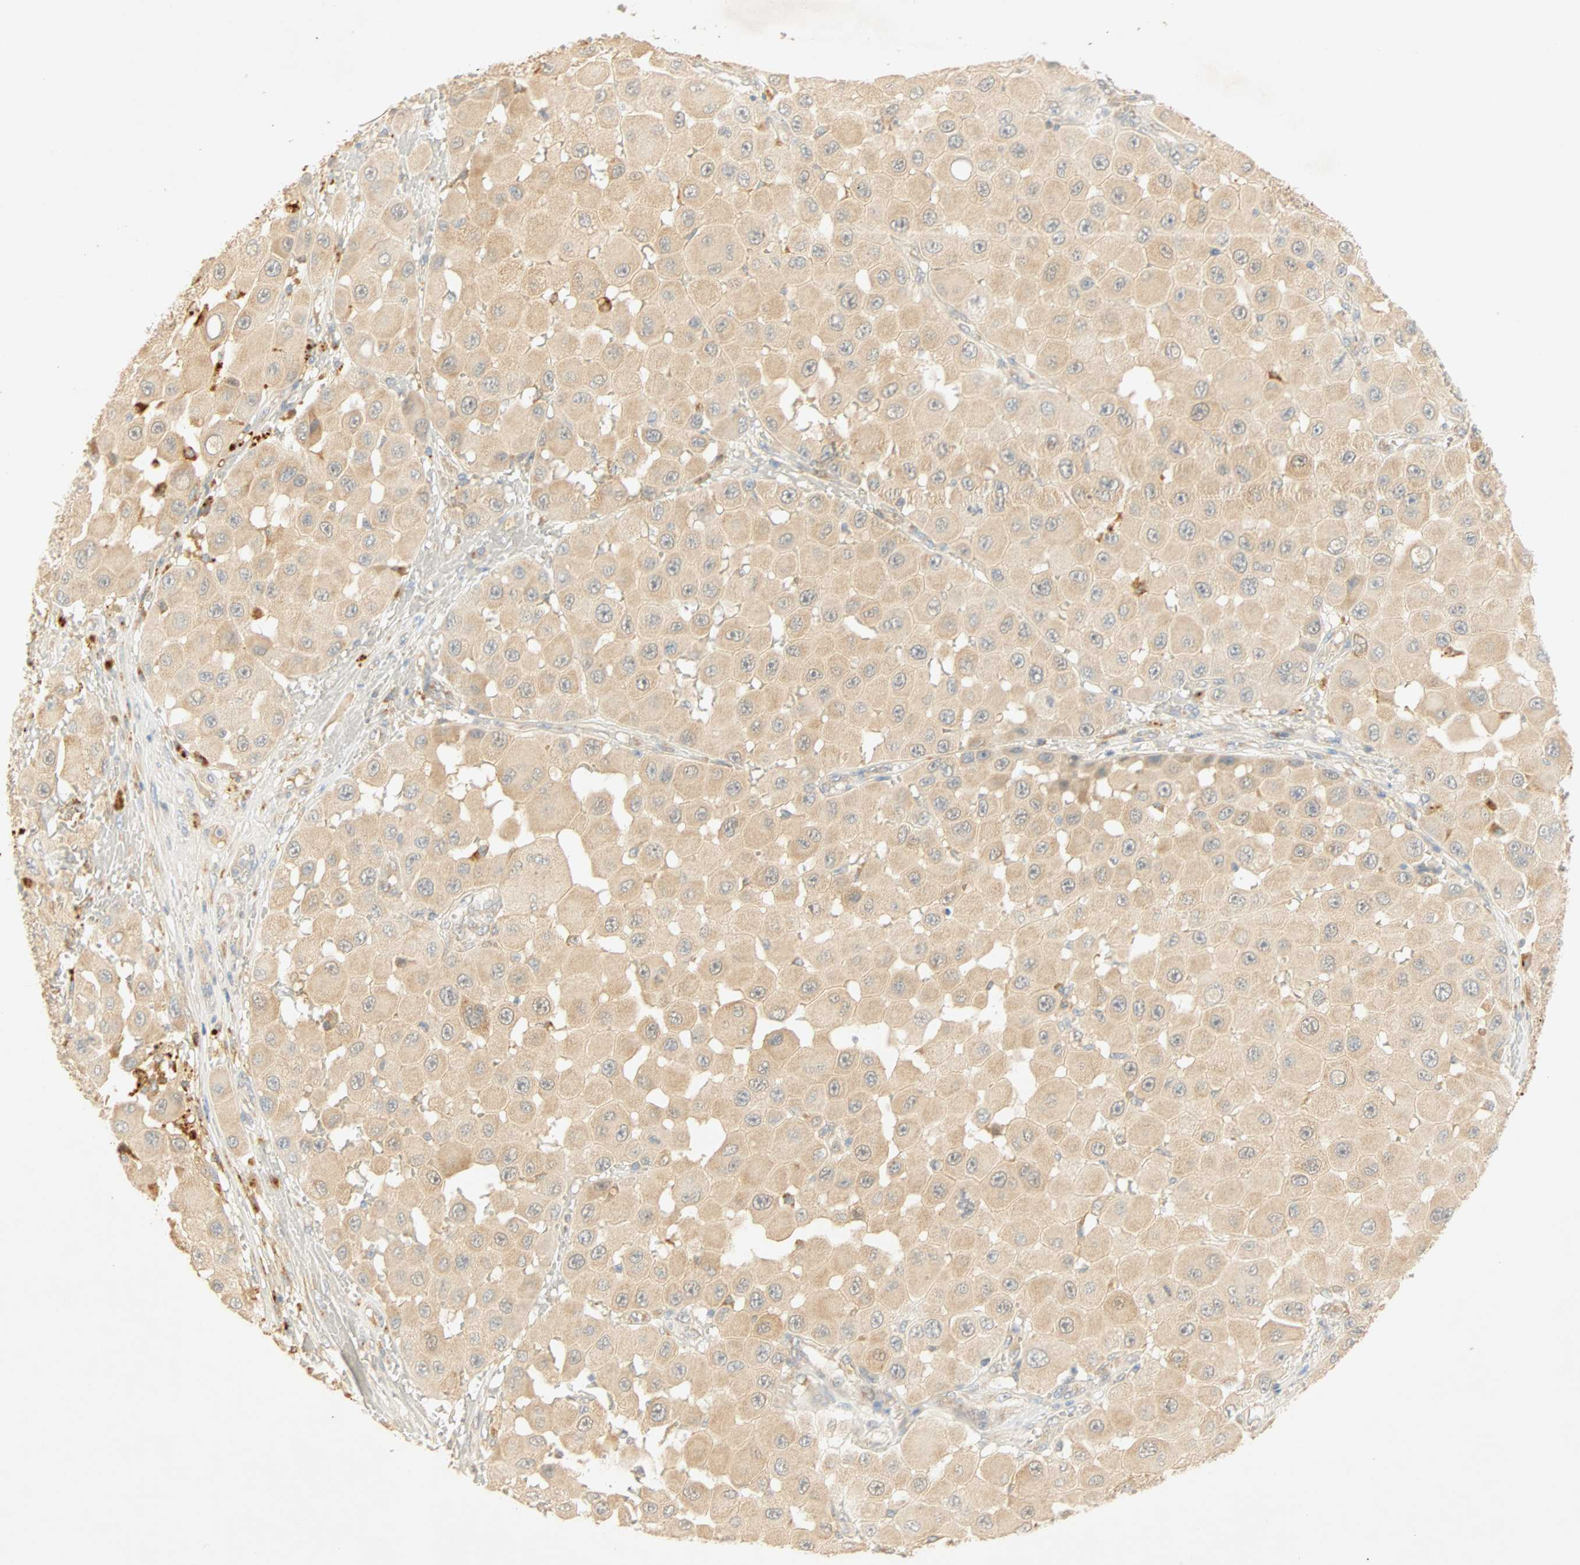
{"staining": {"intensity": "weak", "quantity": ">75%", "location": "cytoplasmic/membranous"}, "tissue": "melanoma", "cell_type": "Tumor cells", "image_type": "cancer", "snomed": [{"axis": "morphology", "description": "Malignant melanoma, NOS"}, {"axis": "topography", "description": "Skin"}], "caption": "This image exhibits melanoma stained with immunohistochemistry (IHC) to label a protein in brown. The cytoplasmic/membranous of tumor cells show weak positivity for the protein. Nuclei are counter-stained blue.", "gene": "SELENBP1", "patient": {"sex": "female", "age": 81}}